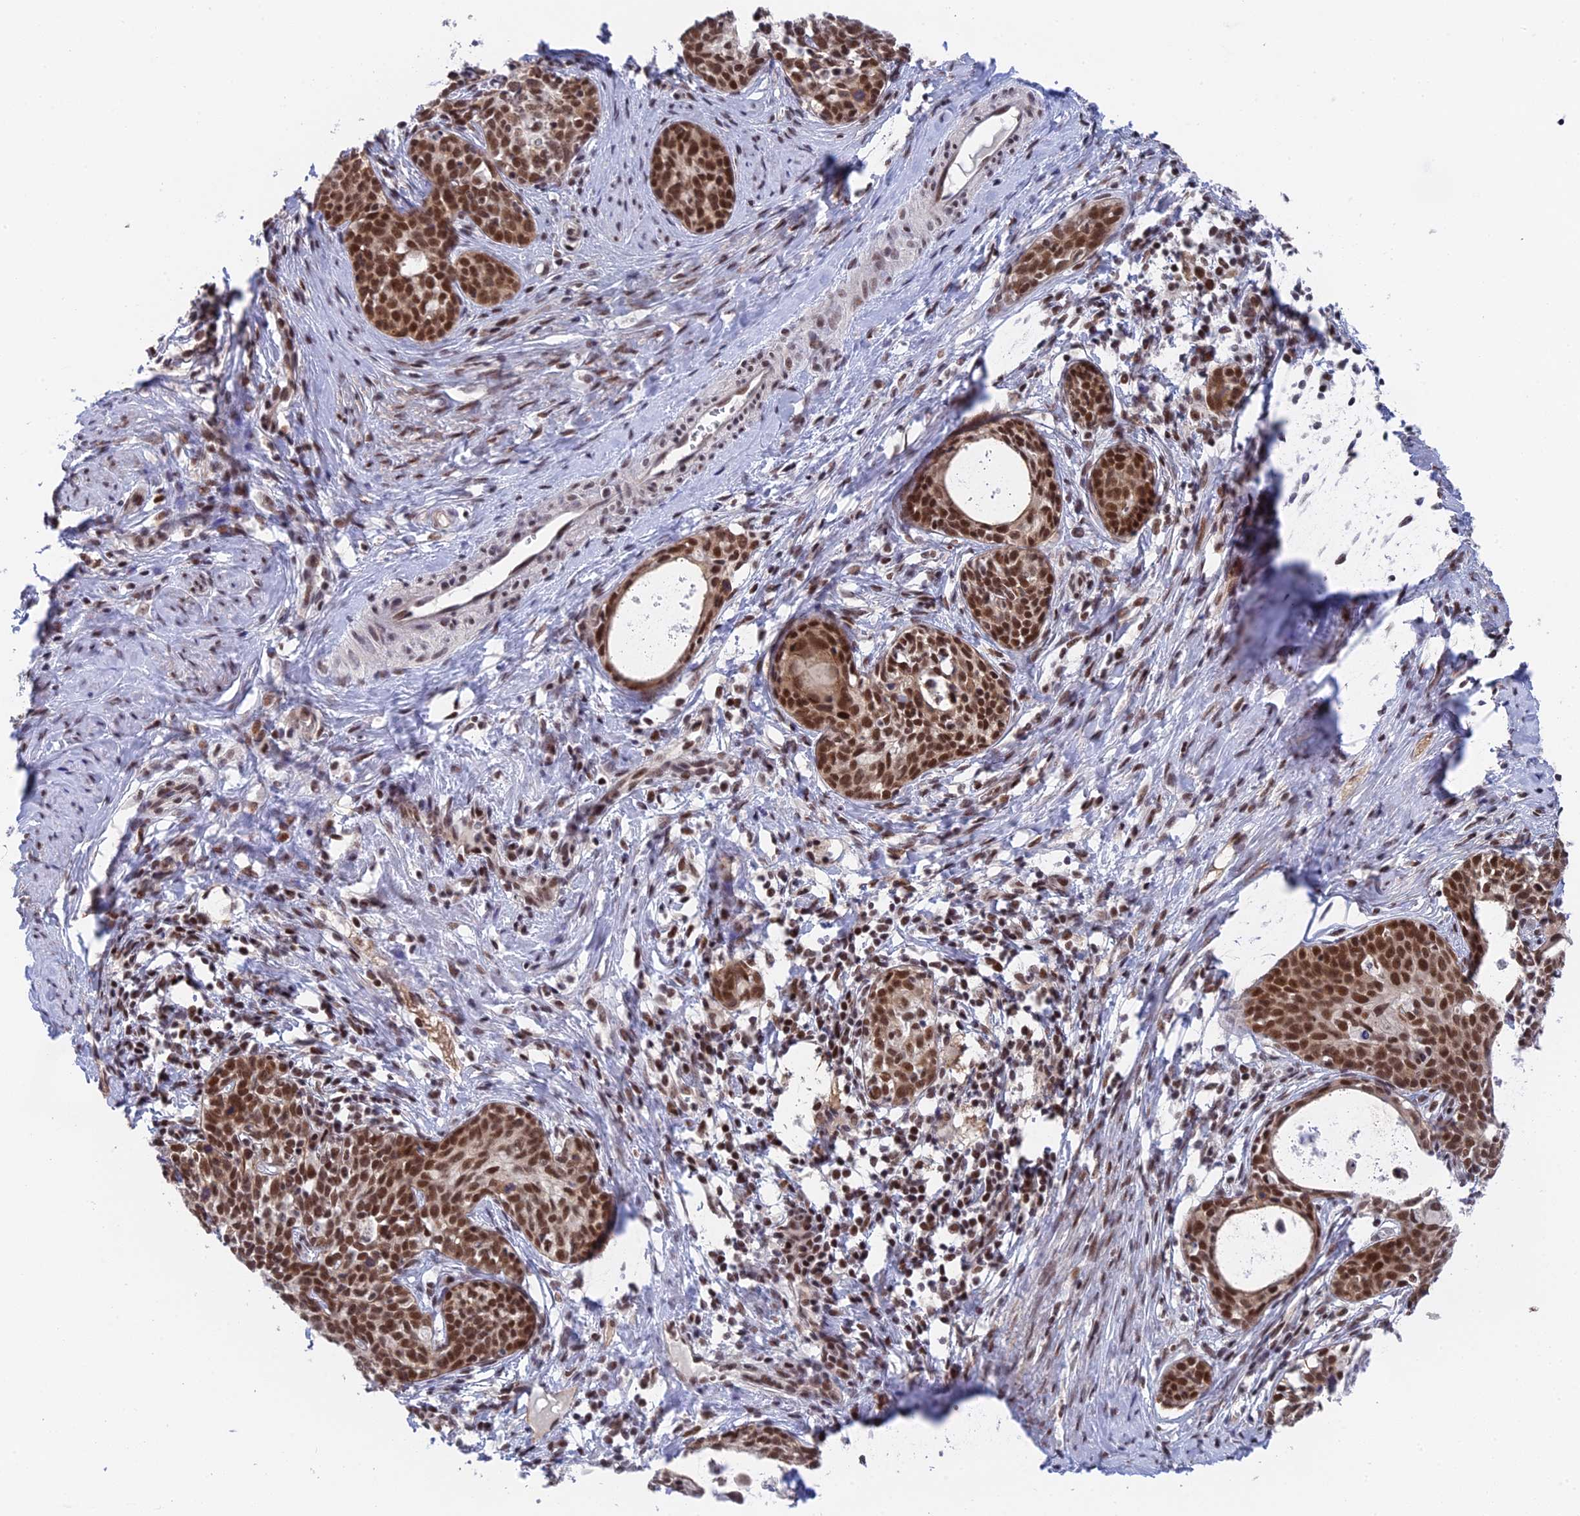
{"staining": {"intensity": "moderate", "quantity": ">75%", "location": "nuclear"}, "tissue": "cervical cancer", "cell_type": "Tumor cells", "image_type": "cancer", "snomed": [{"axis": "morphology", "description": "Squamous cell carcinoma, NOS"}, {"axis": "topography", "description": "Cervix"}], "caption": "Cervical cancer (squamous cell carcinoma) stained for a protein (brown) demonstrates moderate nuclear positive expression in about >75% of tumor cells.", "gene": "TCEA1", "patient": {"sex": "female", "age": 52}}